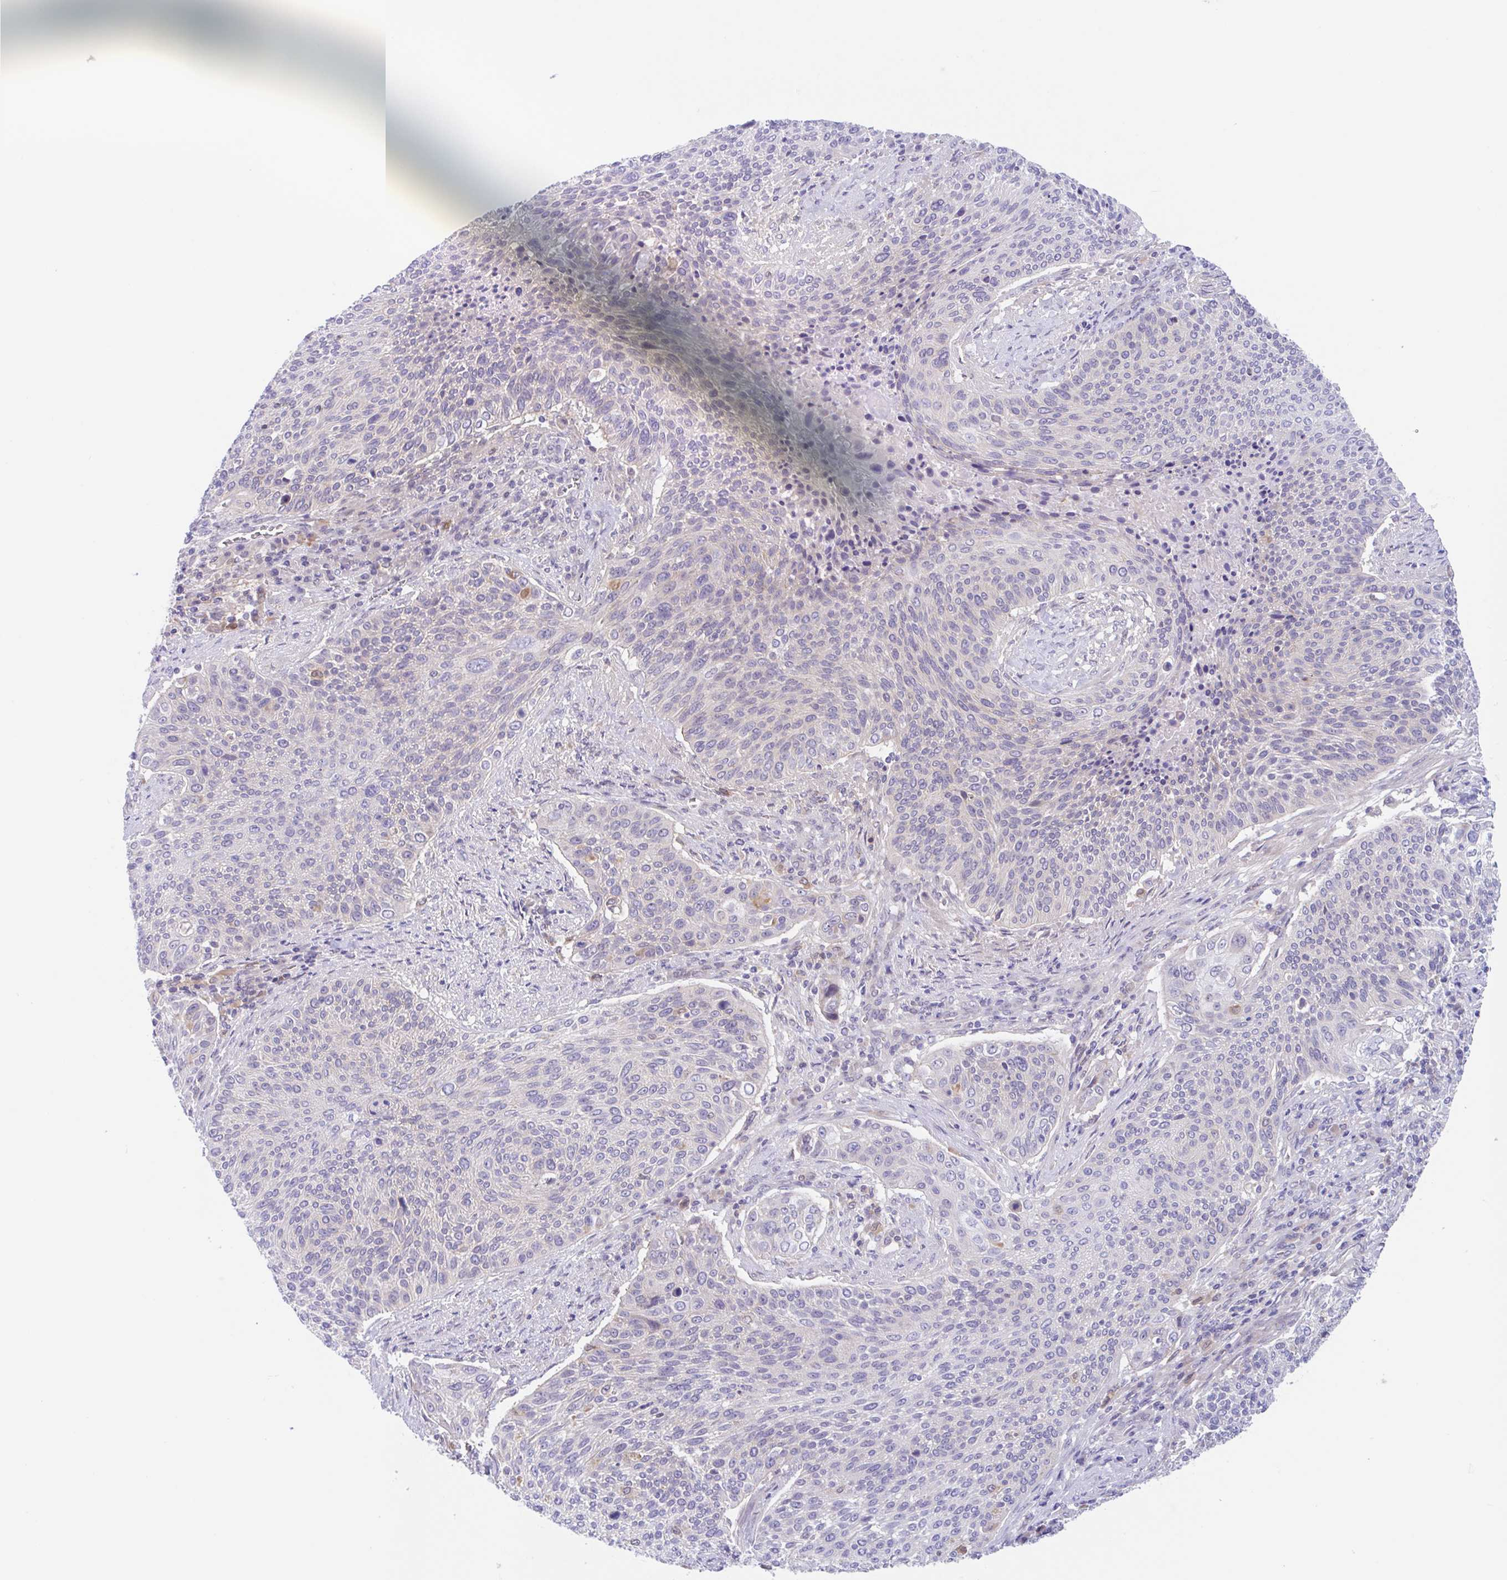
{"staining": {"intensity": "negative", "quantity": "none", "location": "none"}, "tissue": "cervical cancer", "cell_type": "Tumor cells", "image_type": "cancer", "snomed": [{"axis": "morphology", "description": "Squamous cell carcinoma, NOS"}, {"axis": "topography", "description": "Cervix"}], "caption": "This is an immunohistochemistry (IHC) image of cervical squamous cell carcinoma. There is no staining in tumor cells.", "gene": "TMEM86A", "patient": {"sex": "female", "age": 31}}